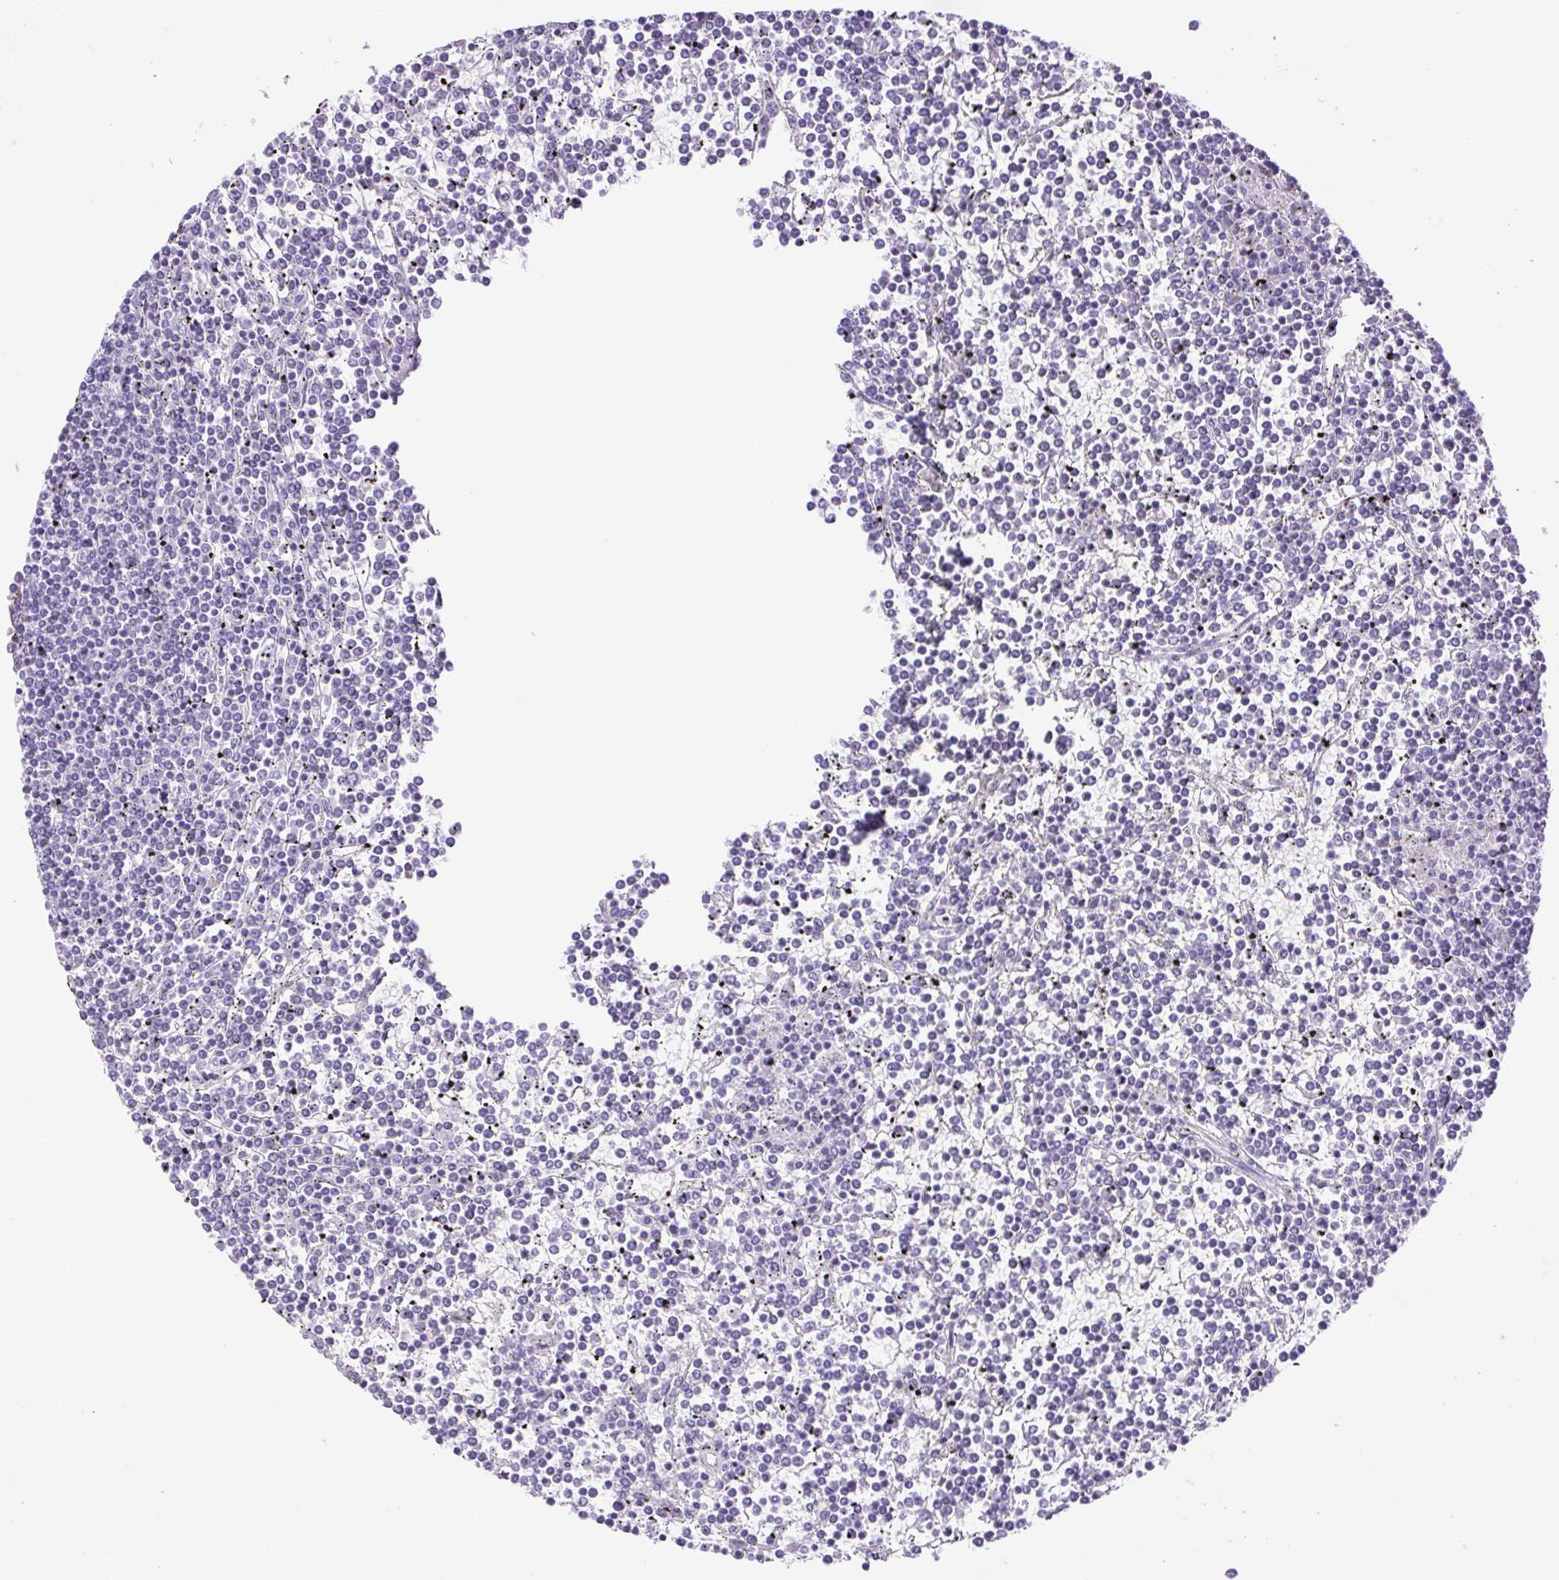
{"staining": {"intensity": "negative", "quantity": "none", "location": "none"}, "tissue": "lymphoma", "cell_type": "Tumor cells", "image_type": "cancer", "snomed": [{"axis": "morphology", "description": "Malignant lymphoma, non-Hodgkin's type, Low grade"}, {"axis": "topography", "description": "Spleen"}], "caption": "High power microscopy micrograph of an immunohistochemistry (IHC) histopathology image of lymphoma, revealing no significant expression in tumor cells. The staining is performed using DAB (3,3'-diaminobenzidine) brown chromogen with nuclei counter-stained in using hematoxylin.", "gene": "CDSN", "patient": {"sex": "female", "age": 19}}